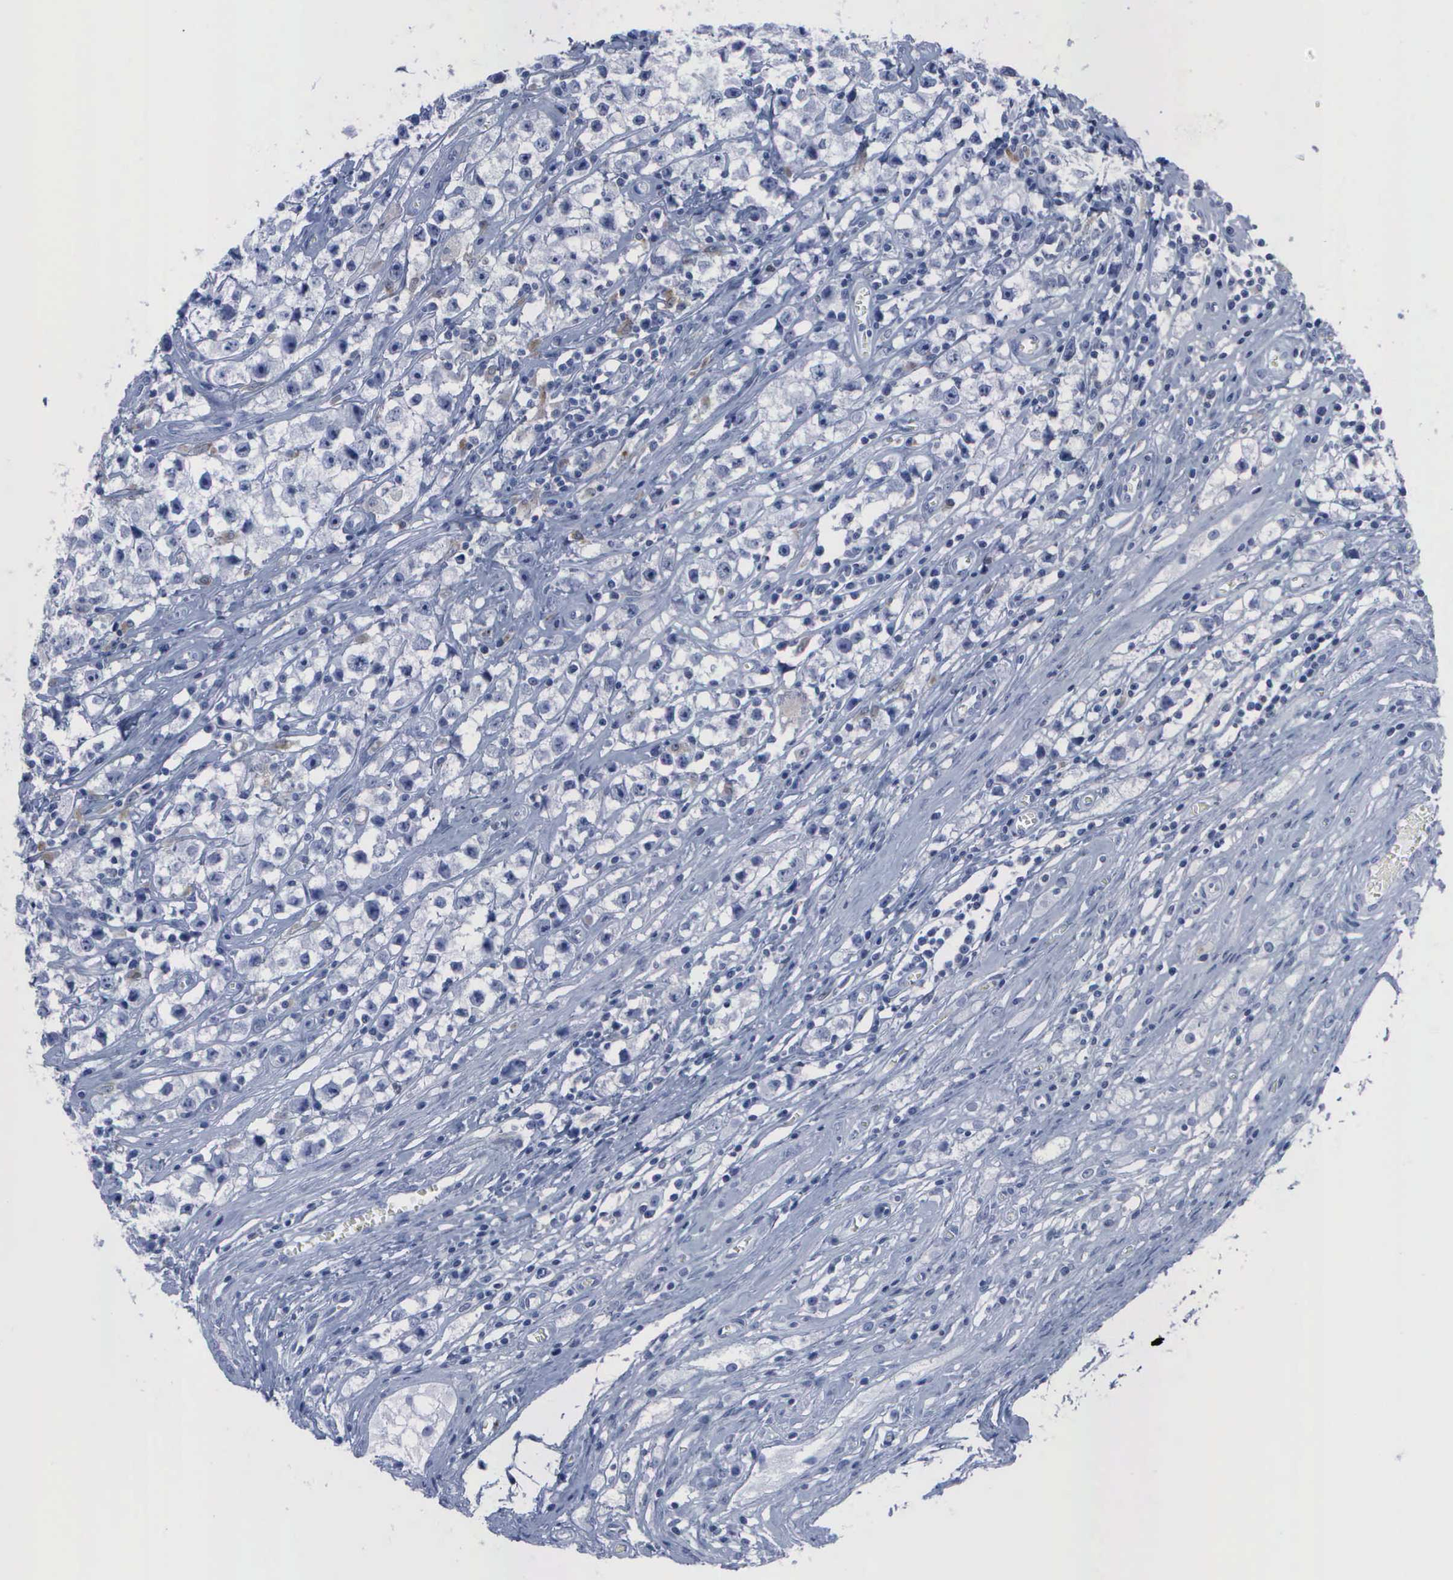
{"staining": {"intensity": "negative", "quantity": "none", "location": "none"}, "tissue": "testis cancer", "cell_type": "Tumor cells", "image_type": "cancer", "snomed": [{"axis": "morphology", "description": "Seminoma, NOS"}, {"axis": "topography", "description": "Testis"}], "caption": "Immunohistochemistry (IHC) histopathology image of testis seminoma stained for a protein (brown), which demonstrates no staining in tumor cells.", "gene": "CSTA", "patient": {"sex": "male", "age": 35}}